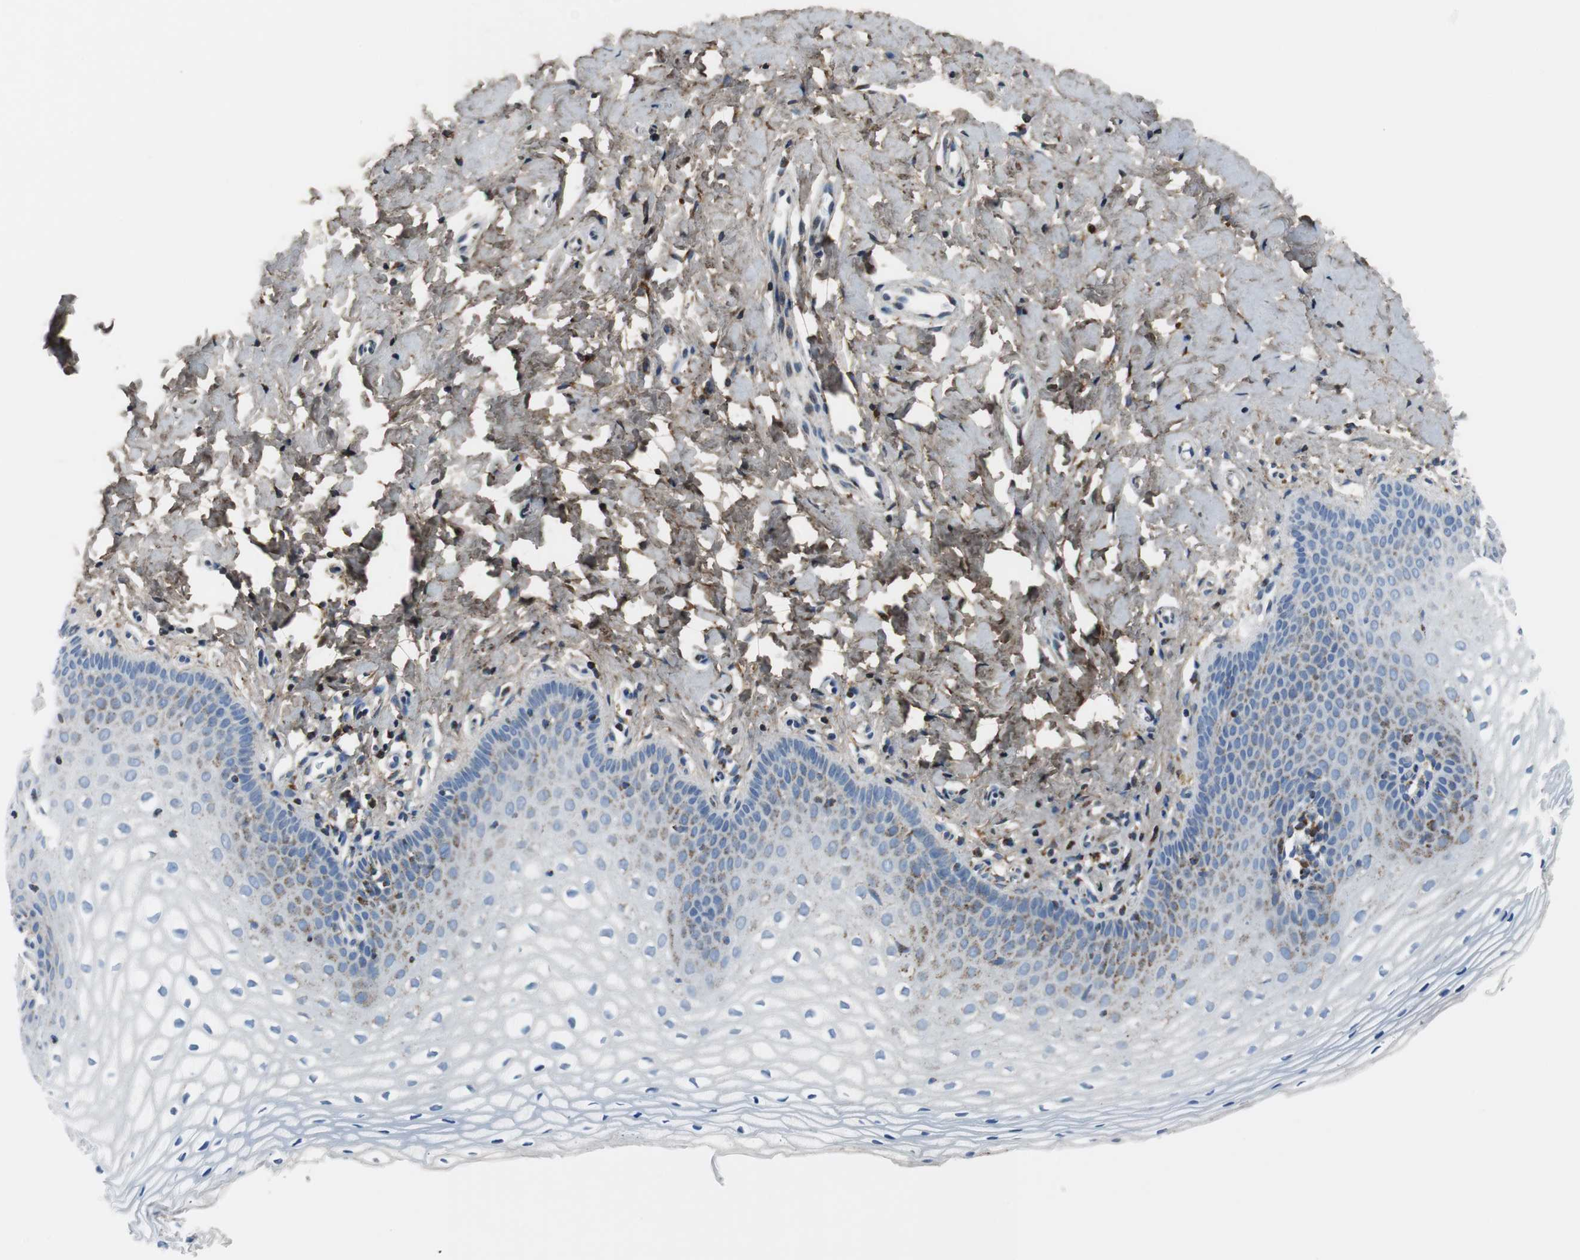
{"staining": {"intensity": "moderate", "quantity": "<25%", "location": "cytoplasmic/membranous"}, "tissue": "vagina", "cell_type": "Squamous epithelial cells", "image_type": "normal", "snomed": [{"axis": "morphology", "description": "Normal tissue, NOS"}, {"axis": "topography", "description": "Vagina"}], "caption": "Immunohistochemistry (IHC) image of normal human vagina stained for a protein (brown), which shows low levels of moderate cytoplasmic/membranous expression in about <25% of squamous epithelial cells.", "gene": "C1QTNF7", "patient": {"sex": "female", "age": 55}}